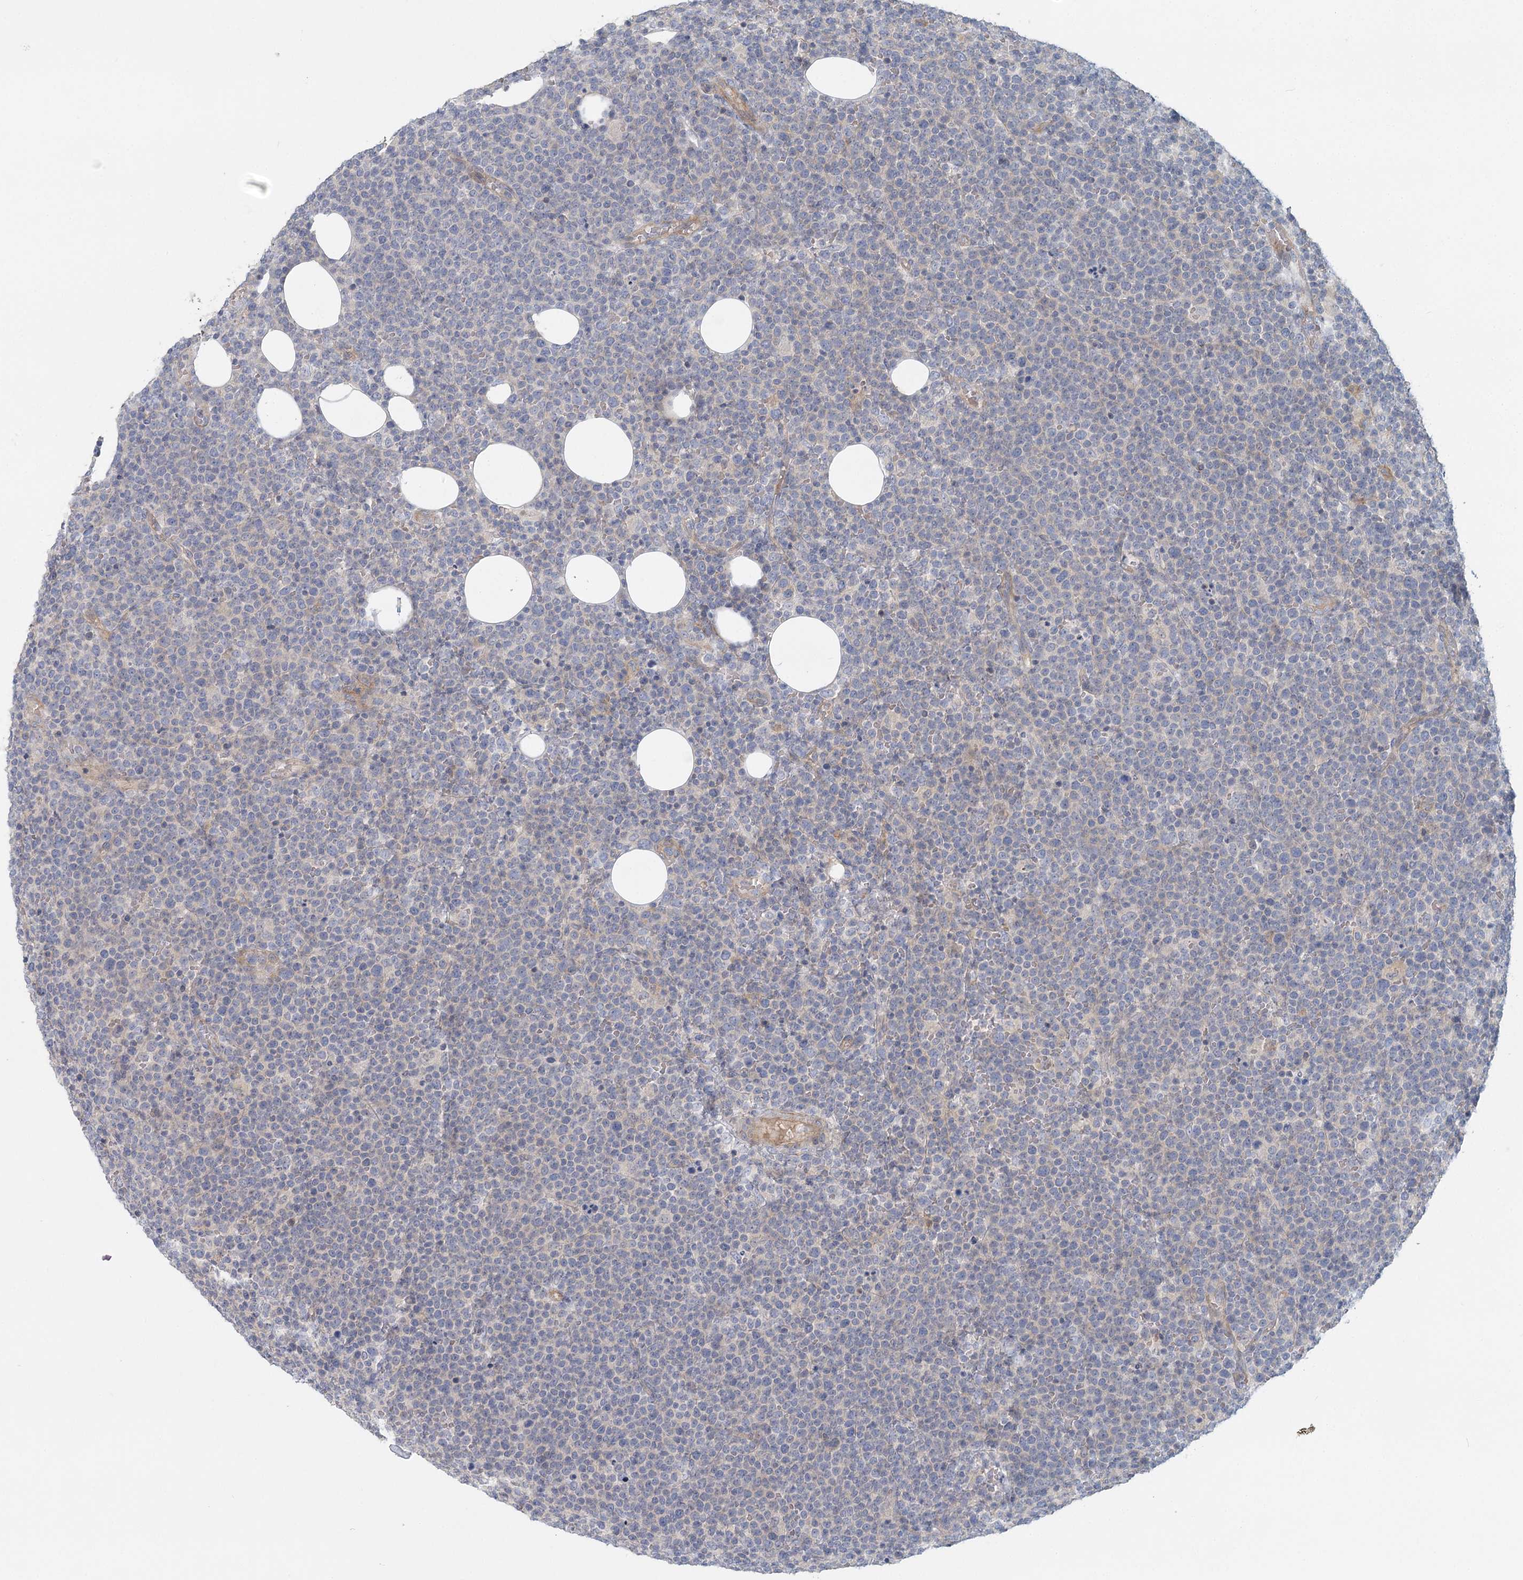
{"staining": {"intensity": "negative", "quantity": "none", "location": "none"}, "tissue": "lymphoma", "cell_type": "Tumor cells", "image_type": "cancer", "snomed": [{"axis": "morphology", "description": "Malignant lymphoma, non-Hodgkin's type, High grade"}, {"axis": "topography", "description": "Lymph node"}], "caption": "Immunohistochemistry (IHC) photomicrograph of neoplastic tissue: malignant lymphoma, non-Hodgkin's type (high-grade) stained with DAB shows no significant protein positivity in tumor cells.", "gene": "DNMBP", "patient": {"sex": "male", "age": 61}}